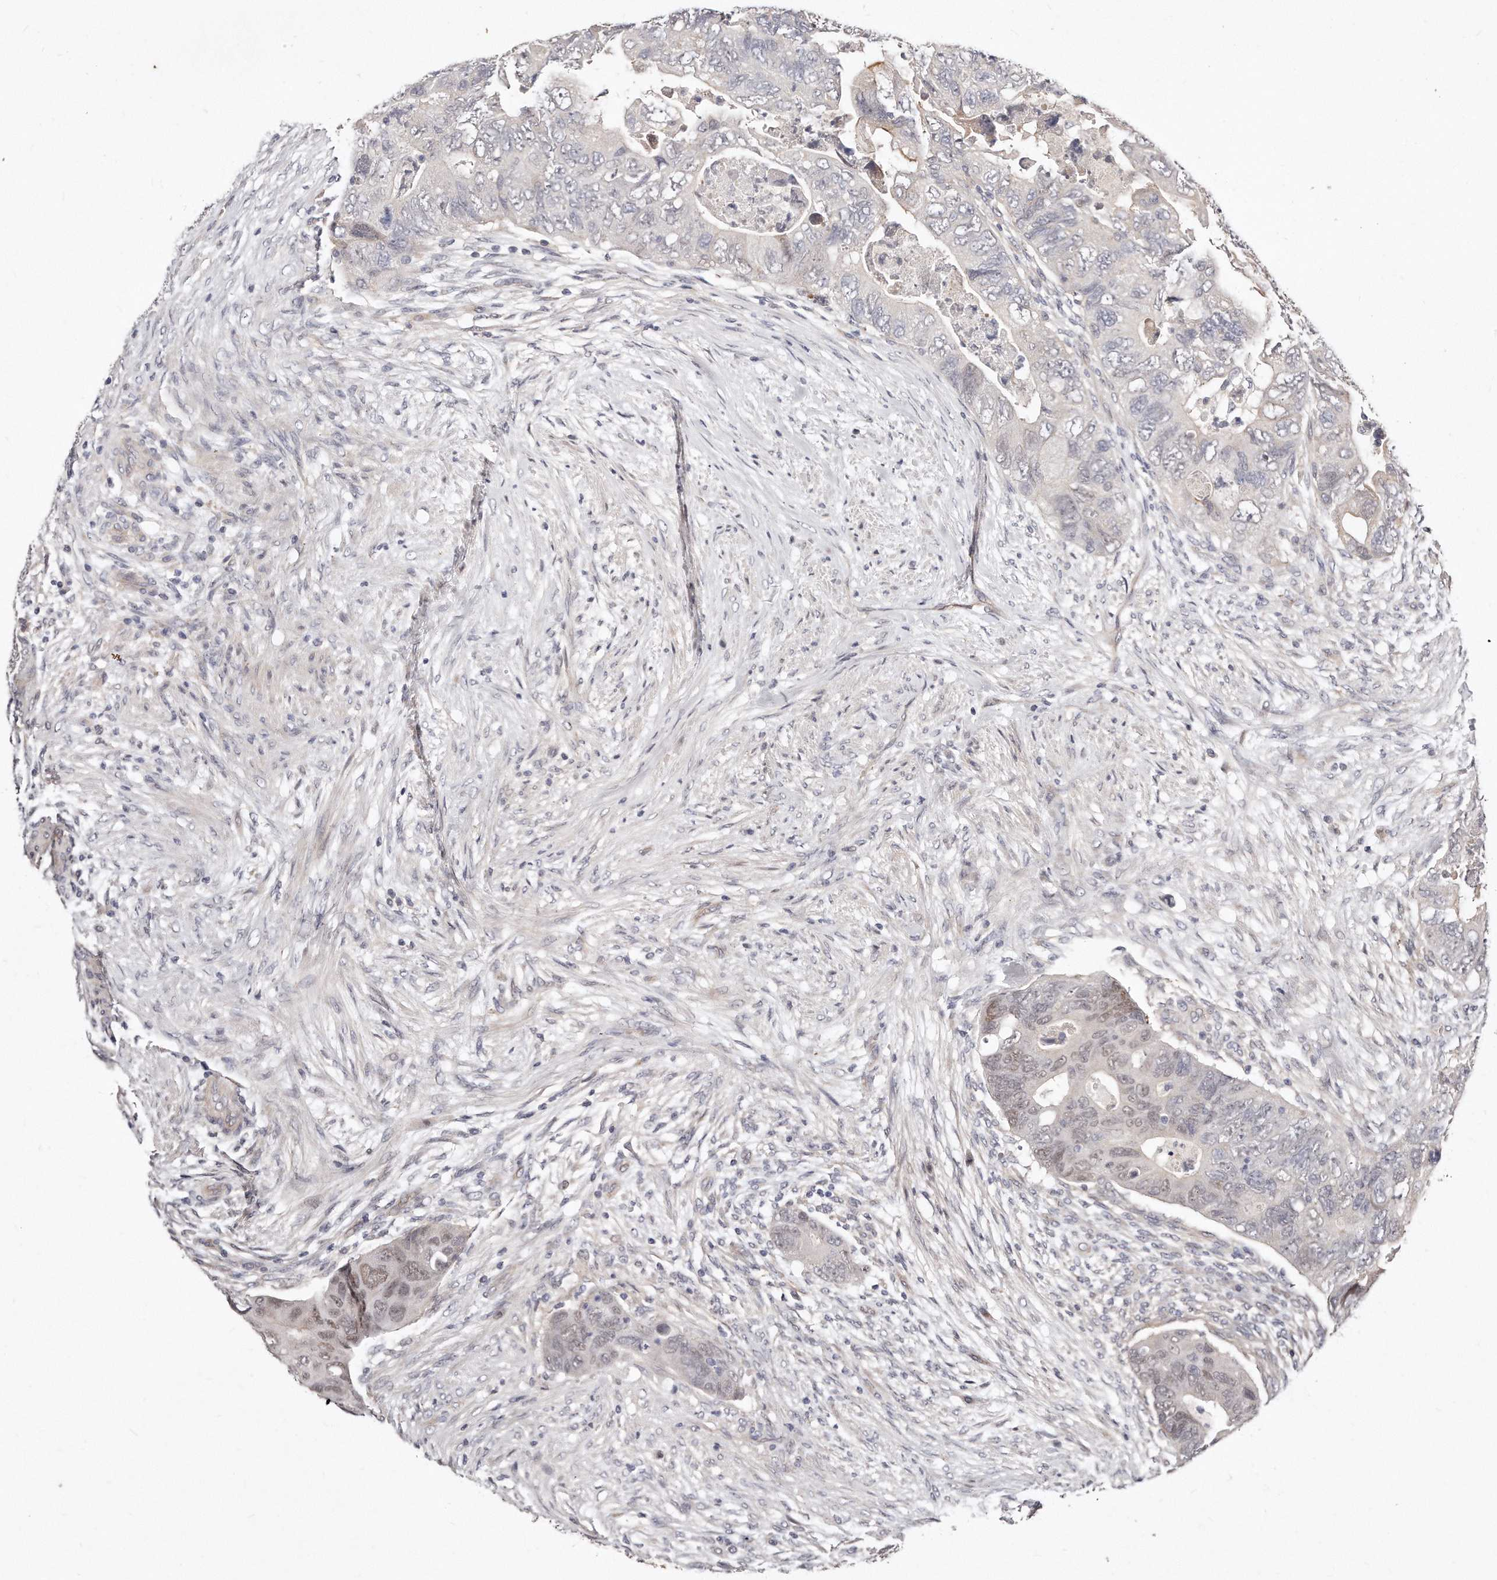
{"staining": {"intensity": "weak", "quantity": "<25%", "location": "nuclear"}, "tissue": "colorectal cancer", "cell_type": "Tumor cells", "image_type": "cancer", "snomed": [{"axis": "morphology", "description": "Adenocarcinoma, NOS"}, {"axis": "topography", "description": "Rectum"}], "caption": "The image demonstrates no staining of tumor cells in colorectal cancer (adenocarcinoma).", "gene": "CASZ1", "patient": {"sex": "male", "age": 63}}